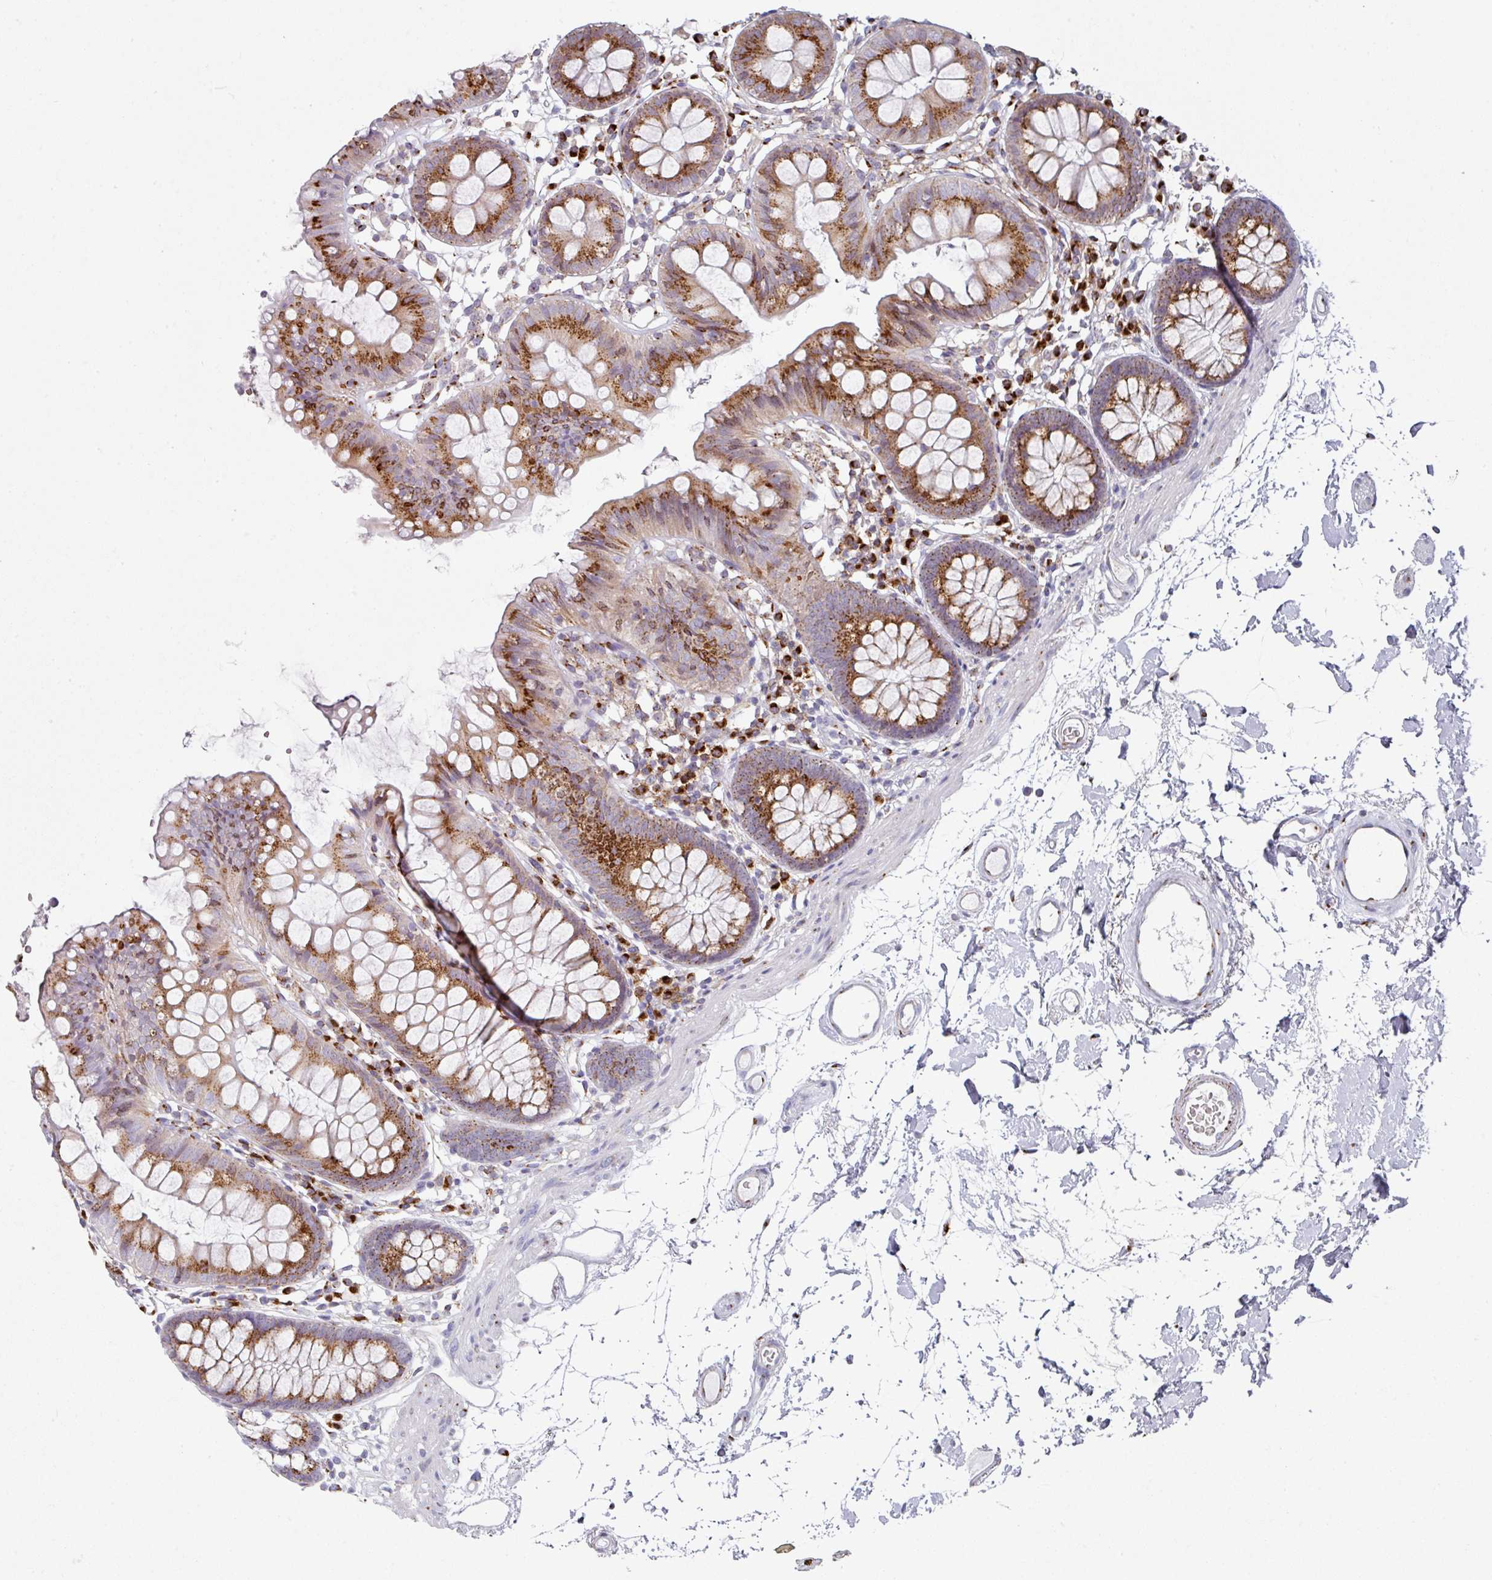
{"staining": {"intensity": "strong", "quantity": "<25%", "location": "cytoplasmic/membranous"}, "tissue": "colon", "cell_type": "Endothelial cells", "image_type": "normal", "snomed": [{"axis": "morphology", "description": "Normal tissue, NOS"}, {"axis": "topography", "description": "Colon"}], "caption": "A photomicrograph showing strong cytoplasmic/membranous expression in approximately <25% of endothelial cells in benign colon, as visualized by brown immunohistochemical staining.", "gene": "CCDC85B", "patient": {"sex": "female", "age": 84}}